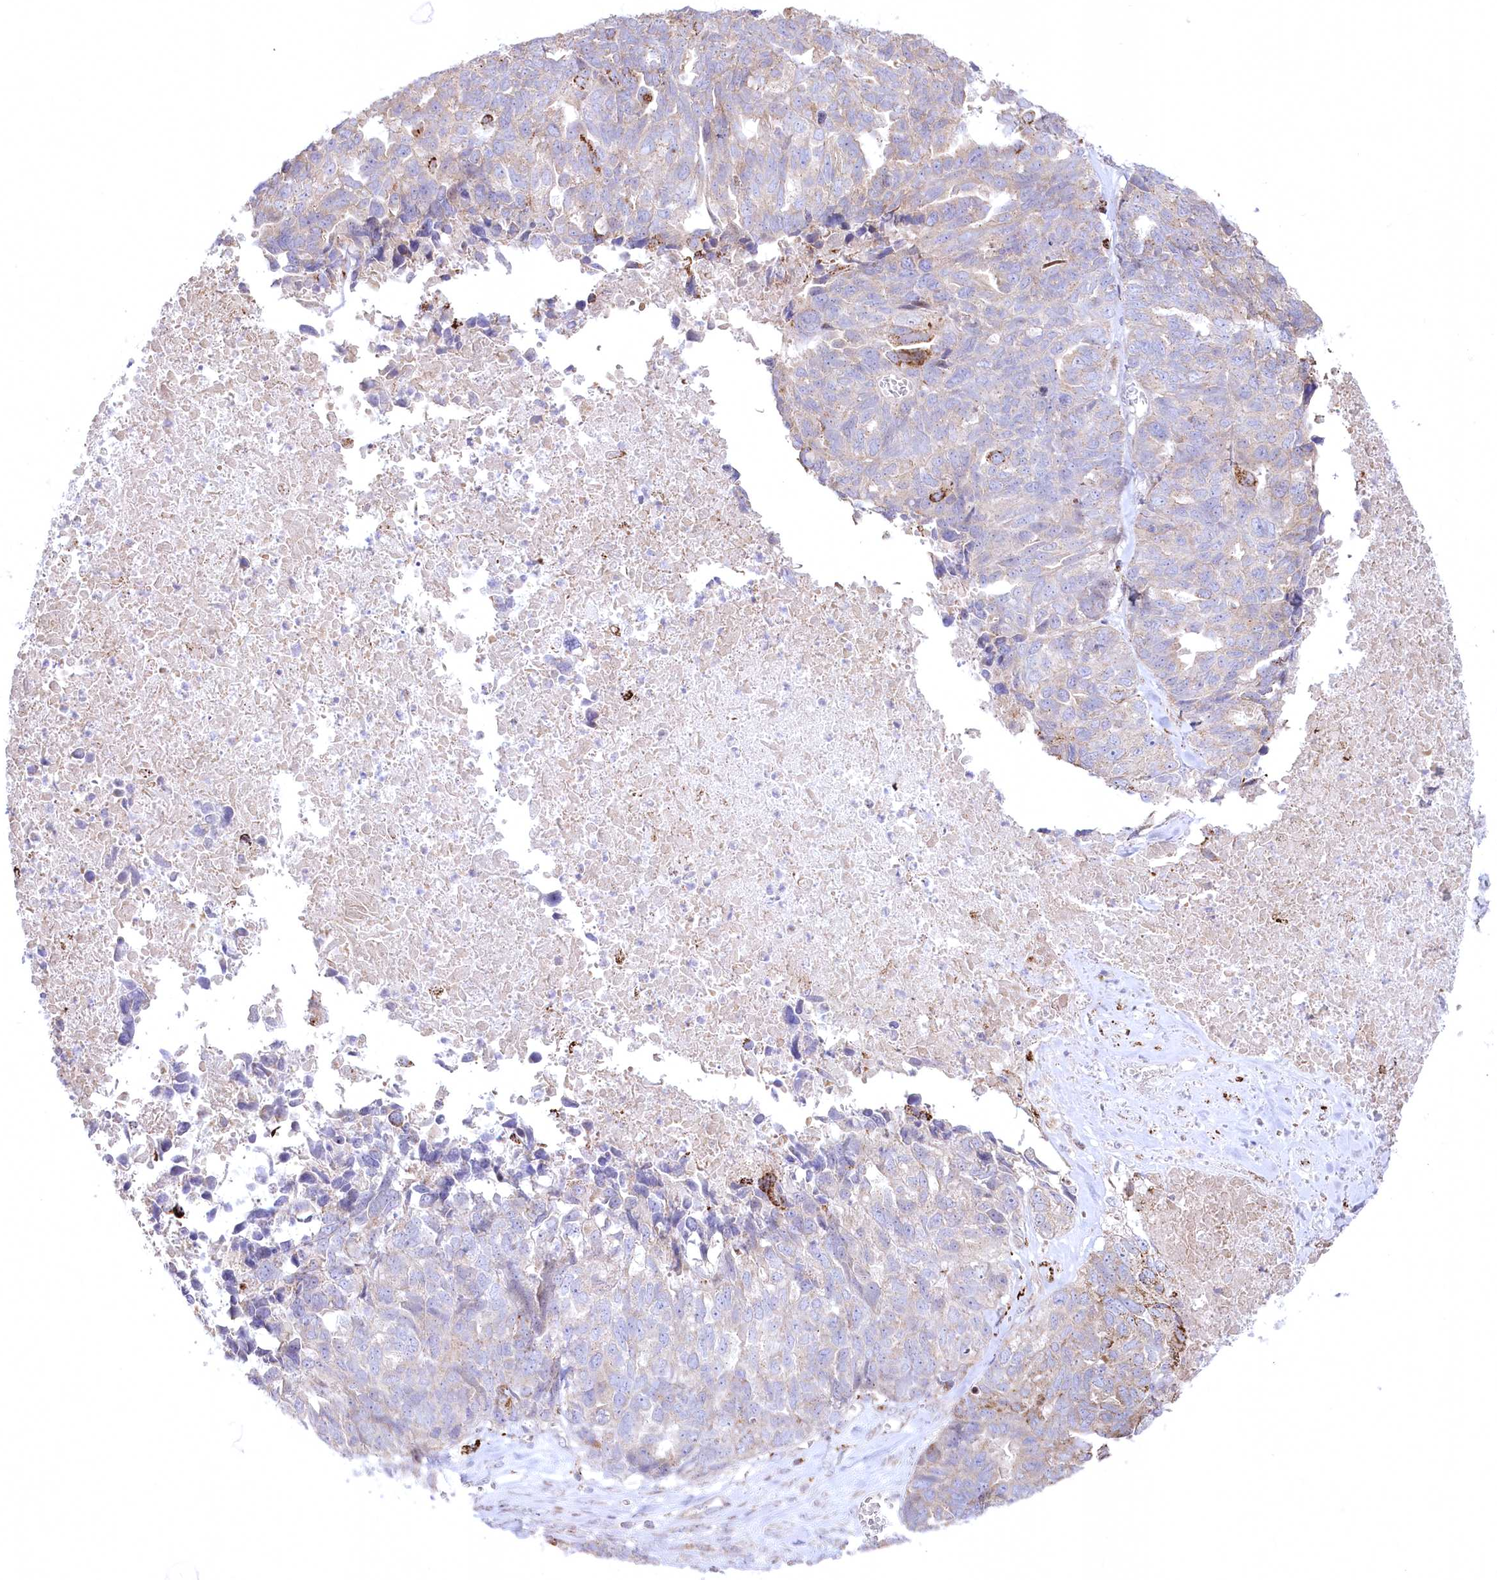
{"staining": {"intensity": "moderate", "quantity": "<25%", "location": "cytoplasmic/membranous"}, "tissue": "ovarian cancer", "cell_type": "Tumor cells", "image_type": "cancer", "snomed": [{"axis": "morphology", "description": "Cystadenocarcinoma, serous, NOS"}, {"axis": "topography", "description": "Ovary"}], "caption": "DAB immunohistochemical staining of ovarian serous cystadenocarcinoma shows moderate cytoplasmic/membranous protein positivity in approximately <25% of tumor cells. (Brightfield microscopy of DAB IHC at high magnification).", "gene": "CEP164", "patient": {"sex": "female", "age": 79}}